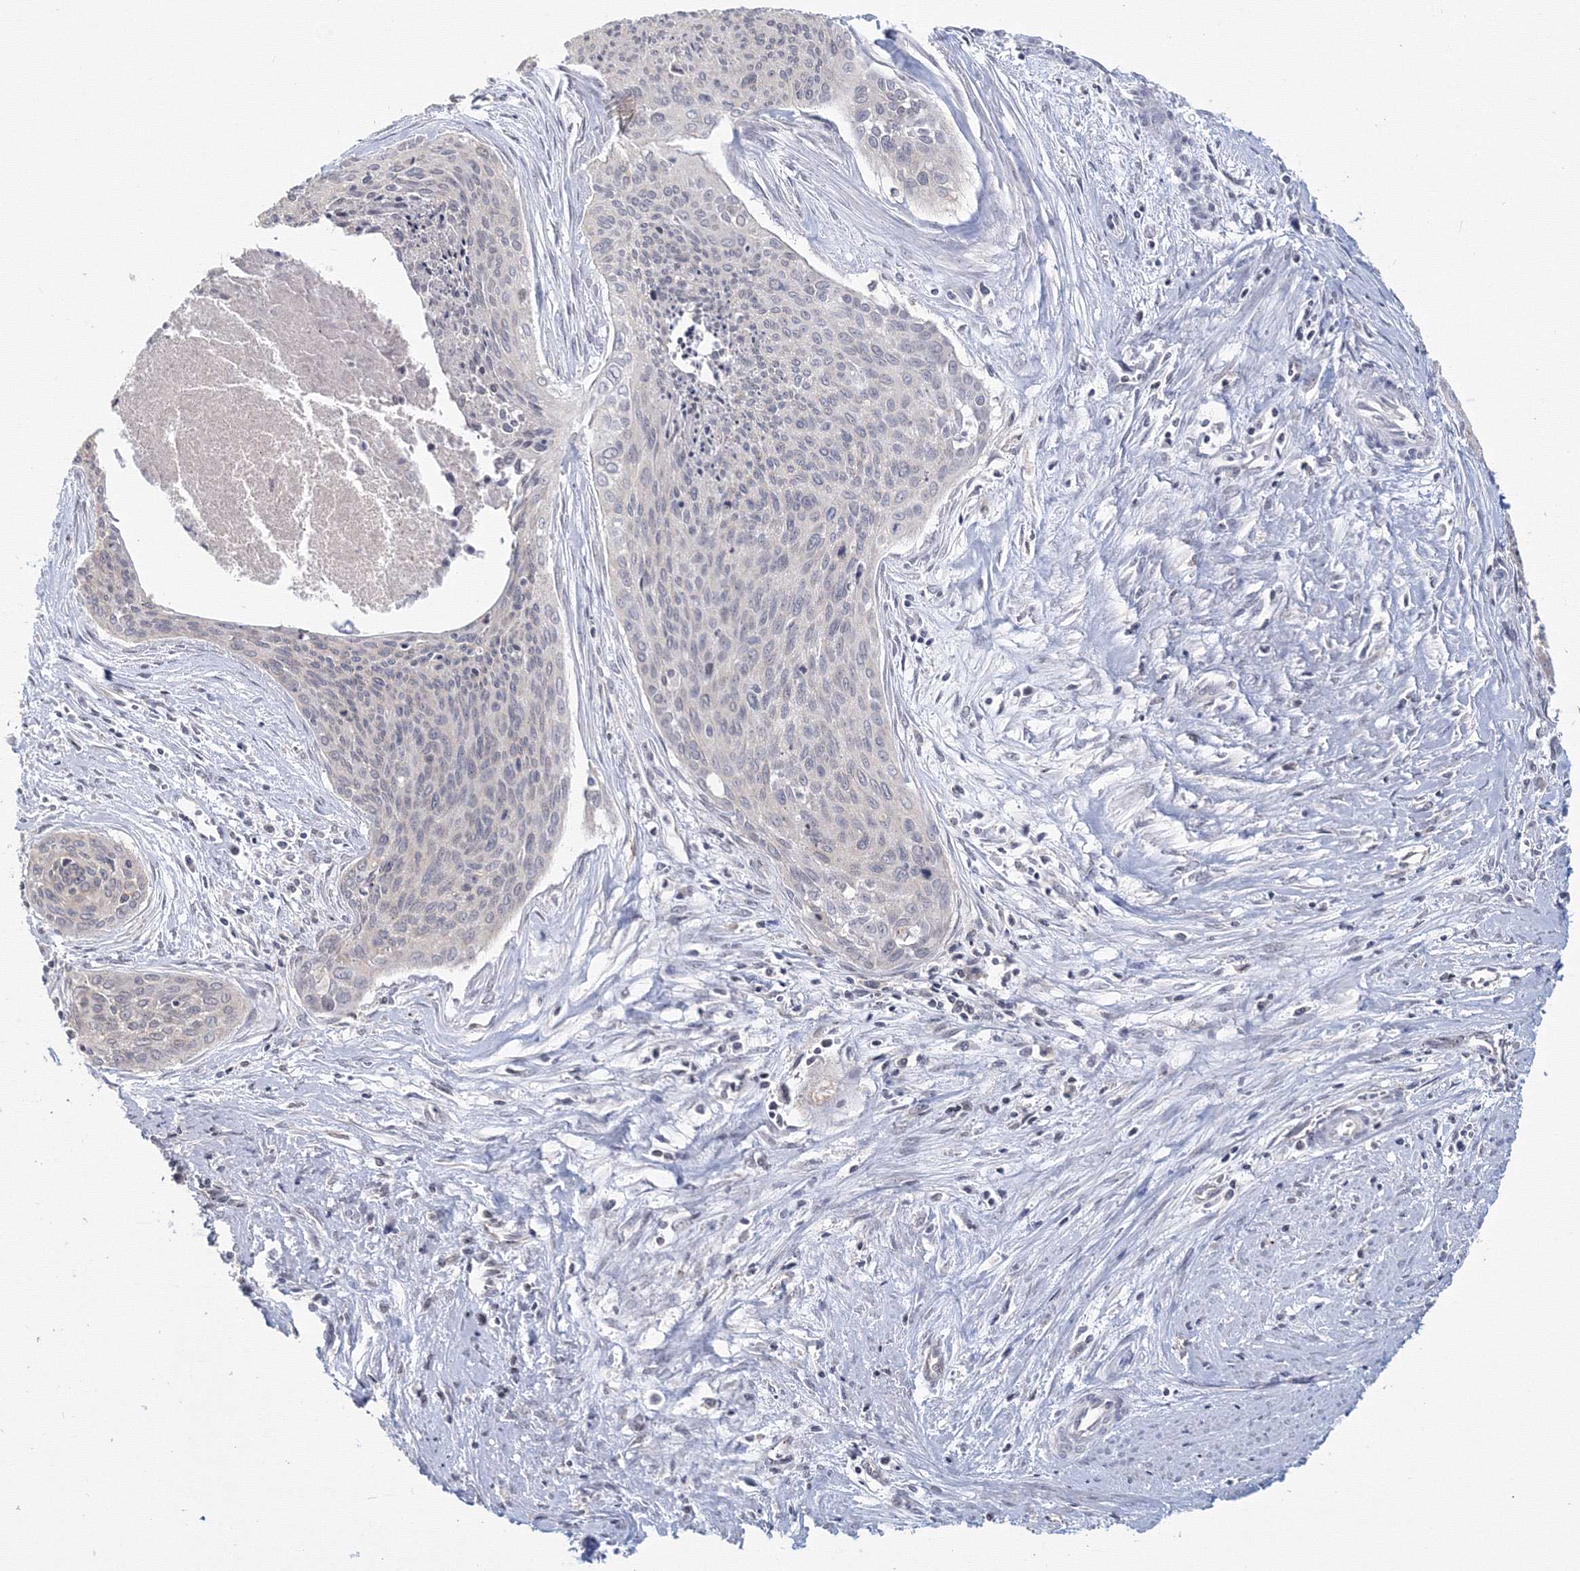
{"staining": {"intensity": "negative", "quantity": "none", "location": "none"}, "tissue": "cervical cancer", "cell_type": "Tumor cells", "image_type": "cancer", "snomed": [{"axis": "morphology", "description": "Squamous cell carcinoma, NOS"}, {"axis": "topography", "description": "Cervix"}], "caption": "Immunohistochemical staining of human cervical cancer demonstrates no significant positivity in tumor cells.", "gene": "SLC7A7", "patient": {"sex": "female", "age": 55}}